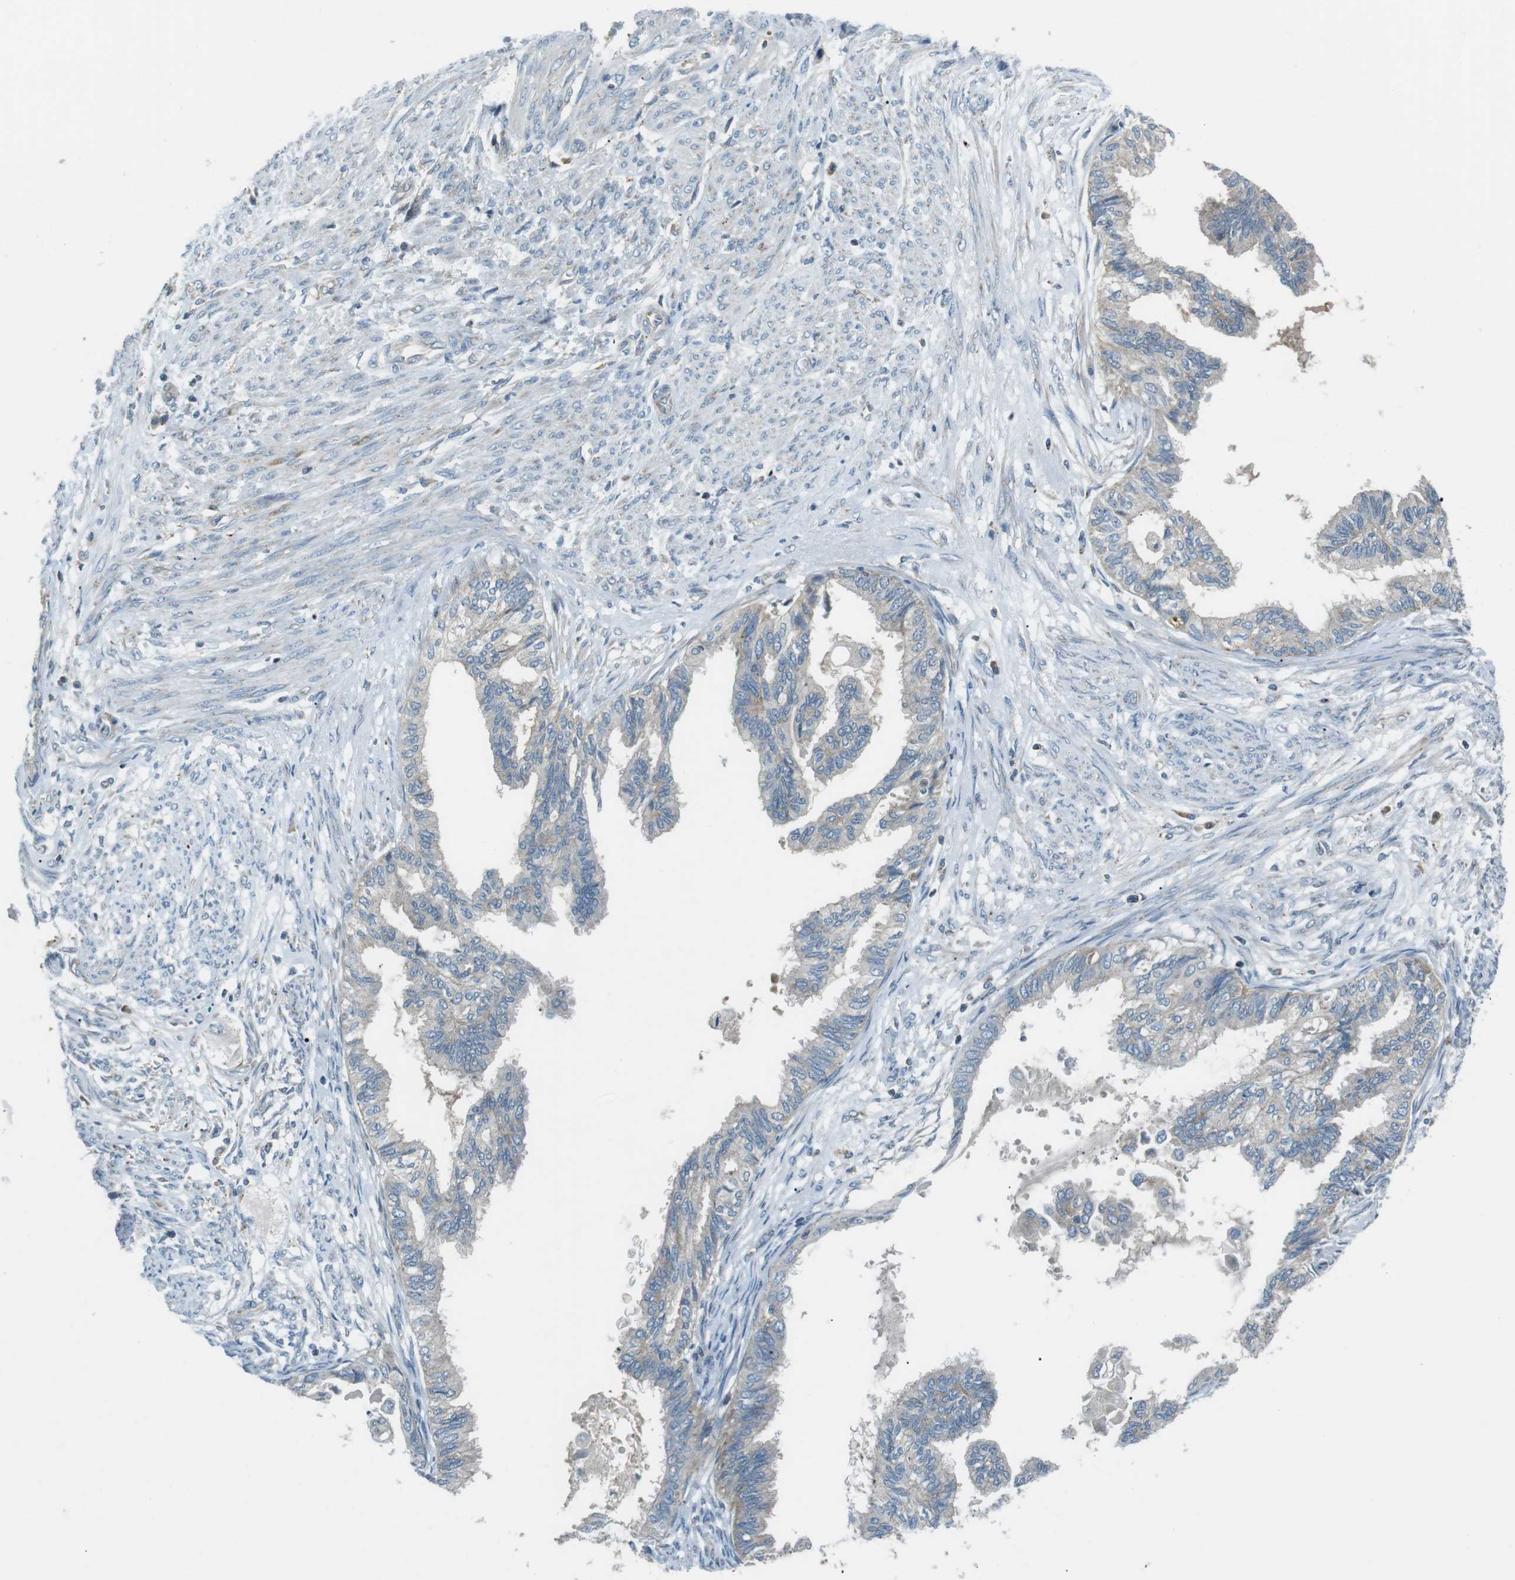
{"staining": {"intensity": "negative", "quantity": "none", "location": "none"}, "tissue": "cervical cancer", "cell_type": "Tumor cells", "image_type": "cancer", "snomed": [{"axis": "morphology", "description": "Normal tissue, NOS"}, {"axis": "morphology", "description": "Adenocarcinoma, NOS"}, {"axis": "topography", "description": "Cervix"}, {"axis": "topography", "description": "Endometrium"}], "caption": "Immunohistochemical staining of human adenocarcinoma (cervical) shows no significant staining in tumor cells. (Brightfield microscopy of DAB (3,3'-diaminobenzidine) IHC at high magnification).", "gene": "FAM3B", "patient": {"sex": "female", "age": 86}}